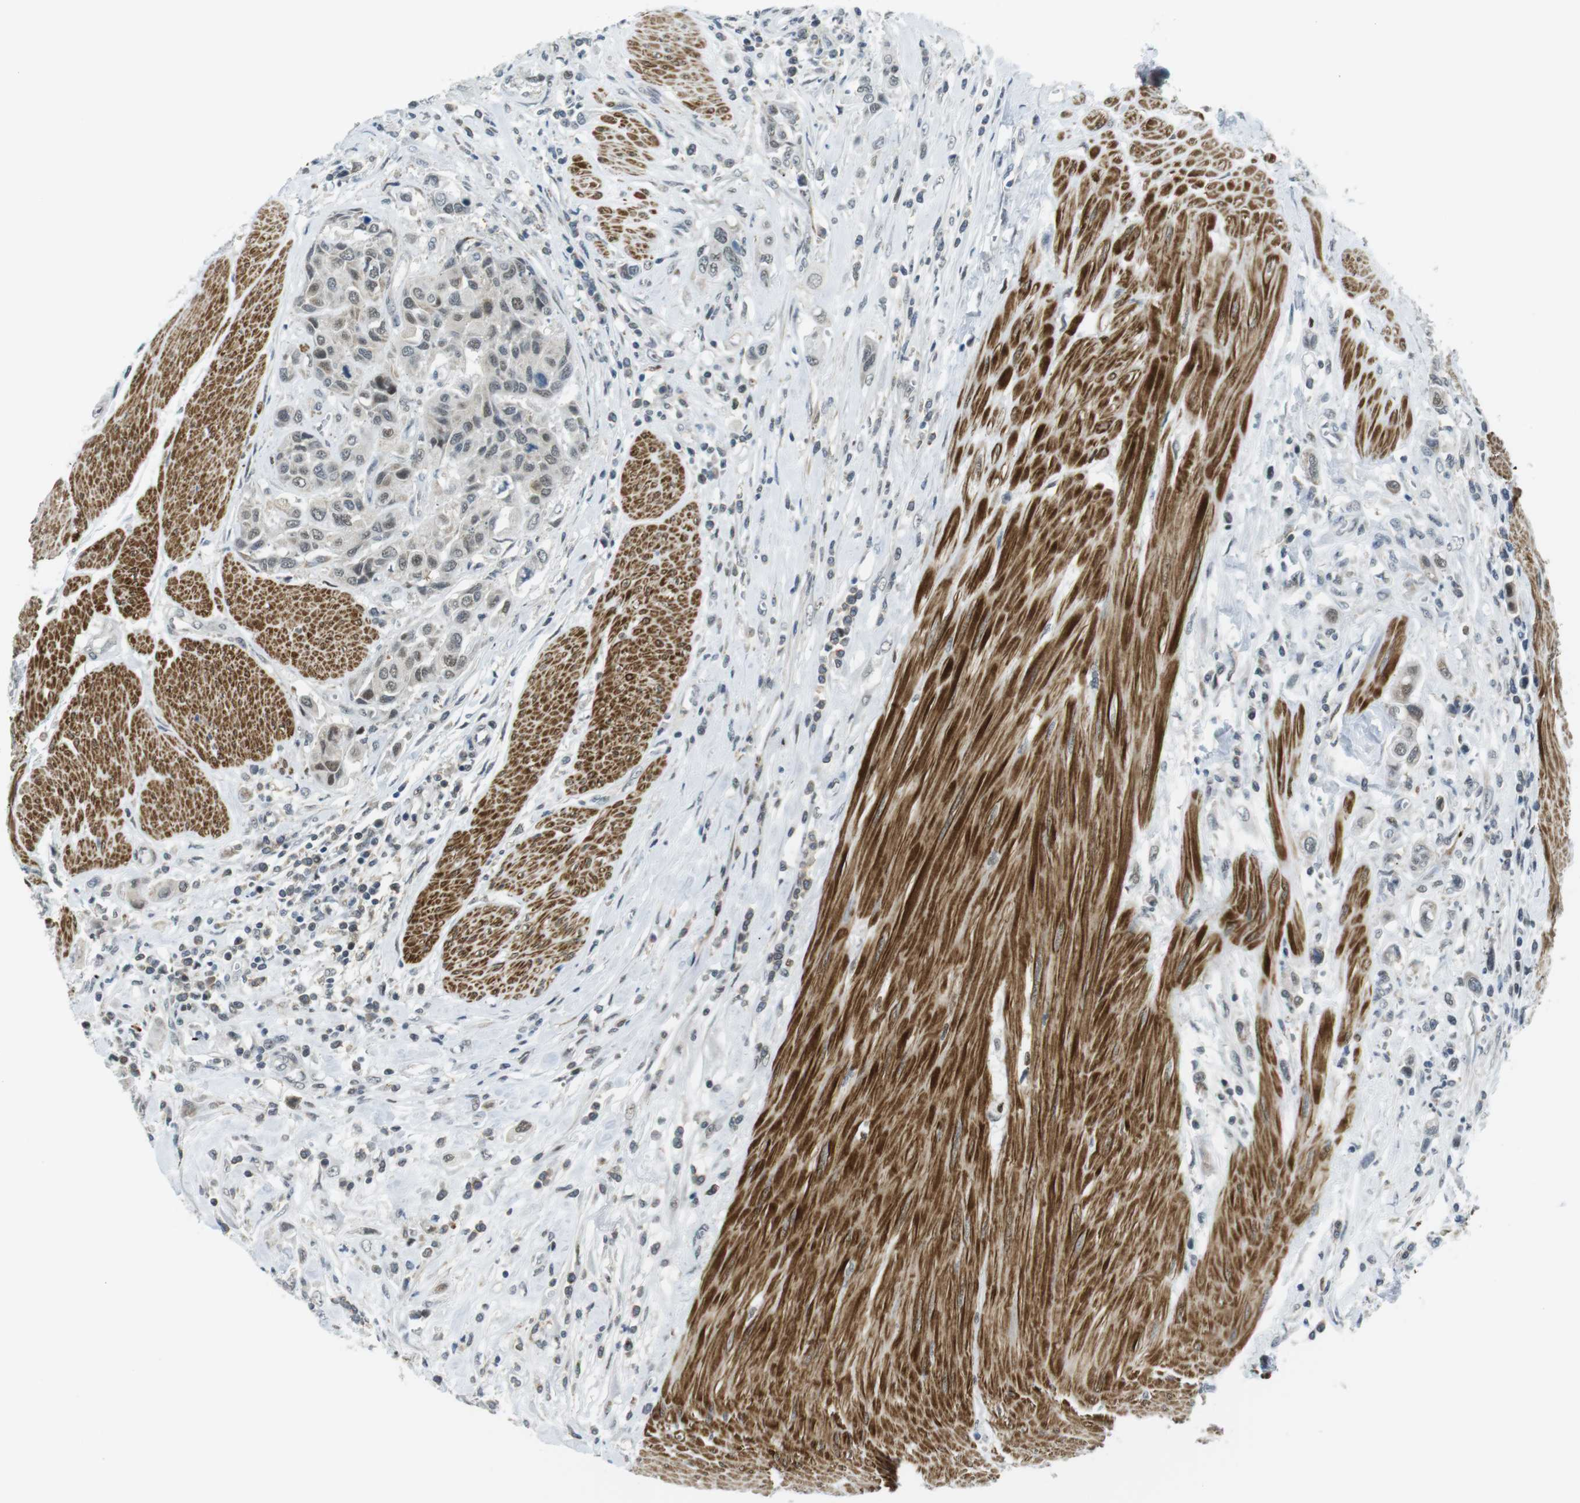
{"staining": {"intensity": "weak", "quantity": "25%-75%", "location": "nuclear"}, "tissue": "urothelial cancer", "cell_type": "Tumor cells", "image_type": "cancer", "snomed": [{"axis": "morphology", "description": "Urothelial carcinoma, High grade"}, {"axis": "topography", "description": "Urinary bladder"}], "caption": "Urothelial carcinoma (high-grade) stained with IHC demonstrates weak nuclear staining in approximately 25%-75% of tumor cells. The staining was performed using DAB (3,3'-diaminobenzidine), with brown indicating positive protein expression. Nuclei are stained blue with hematoxylin.", "gene": "USP7", "patient": {"sex": "male", "age": 50}}